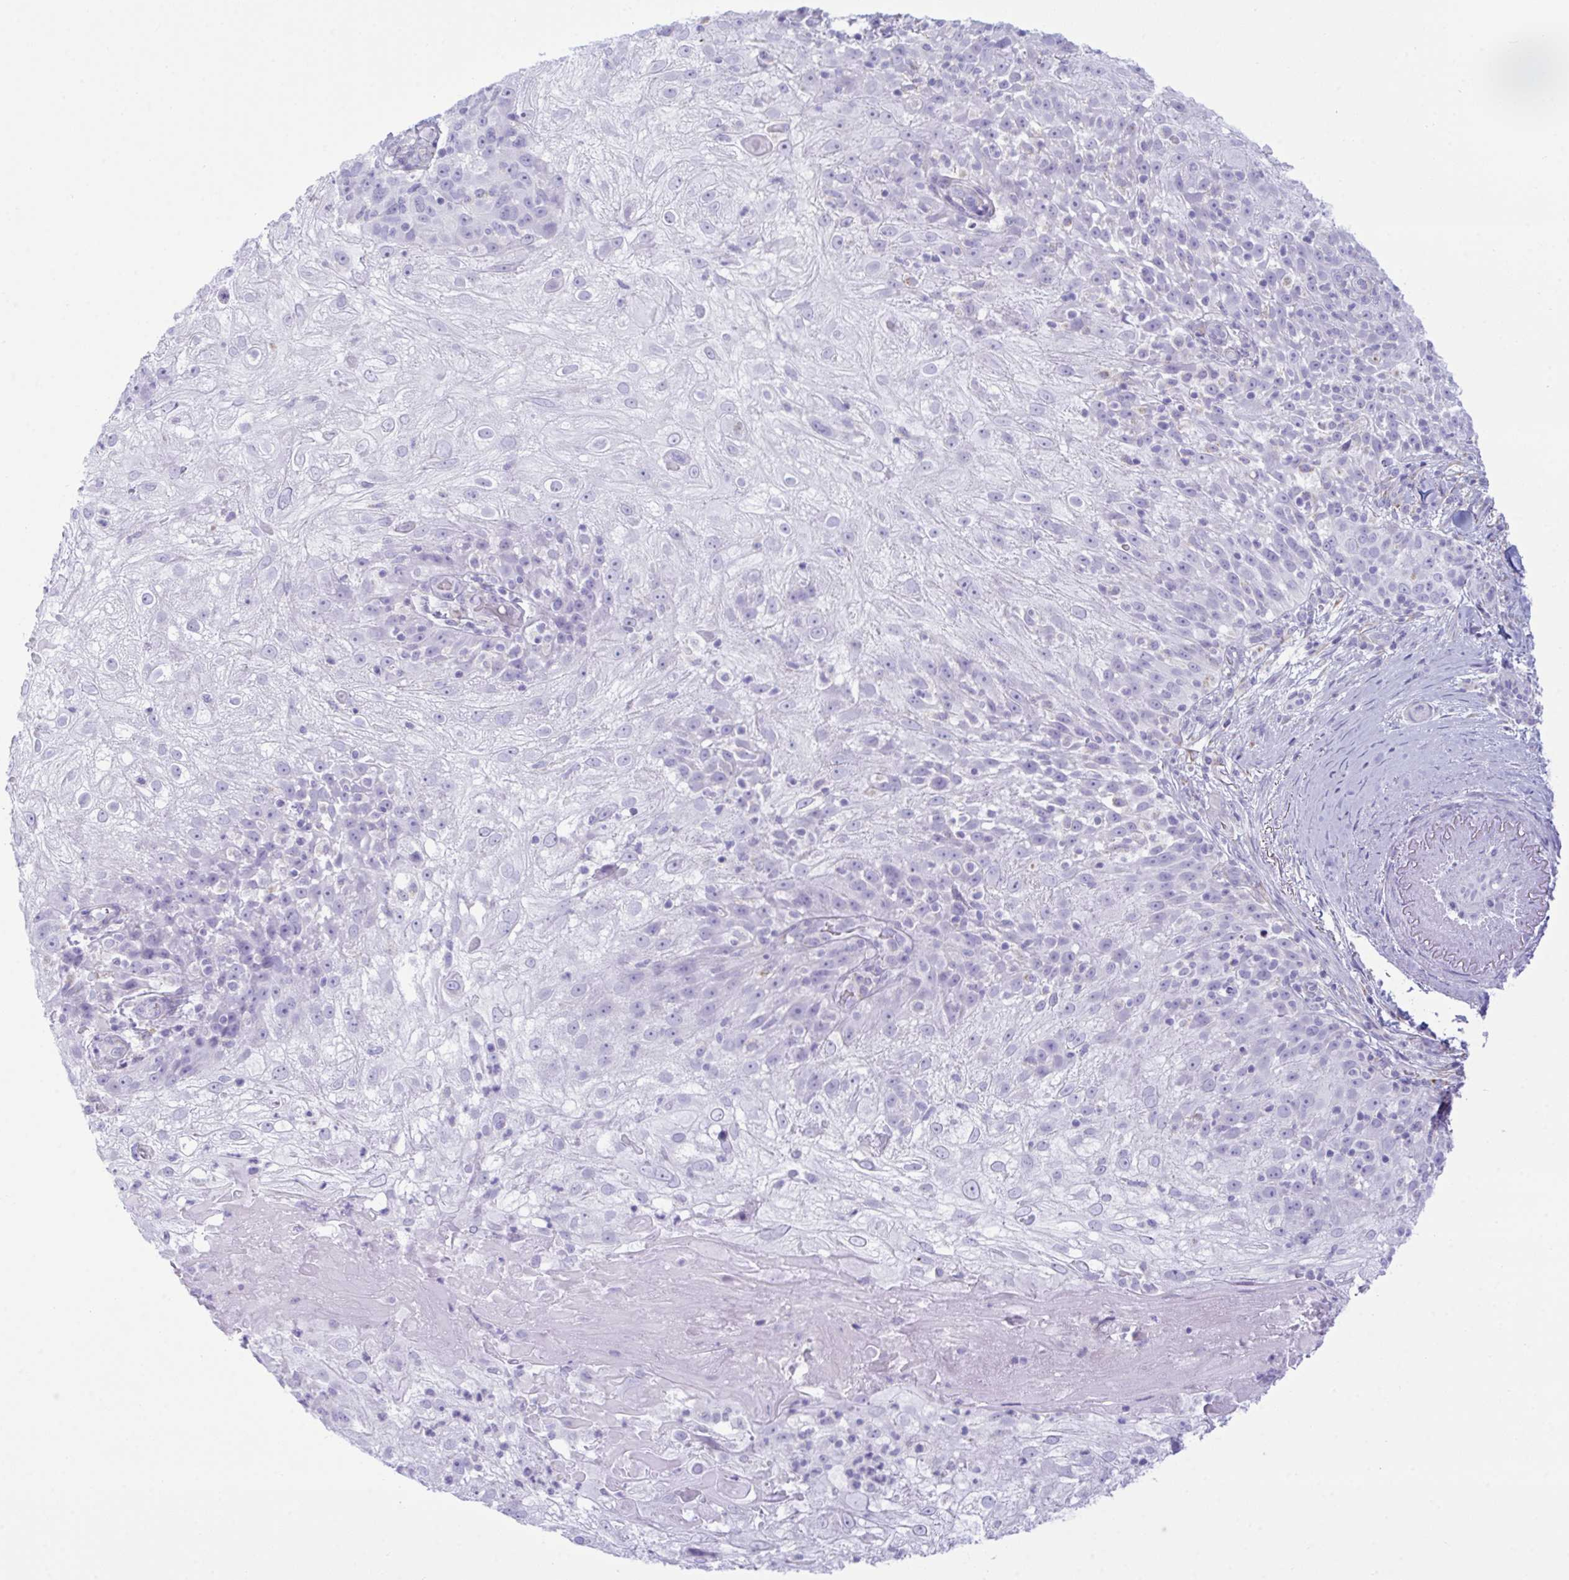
{"staining": {"intensity": "negative", "quantity": "none", "location": "none"}, "tissue": "skin cancer", "cell_type": "Tumor cells", "image_type": "cancer", "snomed": [{"axis": "morphology", "description": "Normal tissue, NOS"}, {"axis": "morphology", "description": "Squamous cell carcinoma, NOS"}, {"axis": "topography", "description": "Skin"}], "caption": "There is no significant positivity in tumor cells of skin cancer. Brightfield microscopy of IHC stained with DAB (brown) and hematoxylin (blue), captured at high magnification.", "gene": "BBS1", "patient": {"sex": "female", "age": 83}}